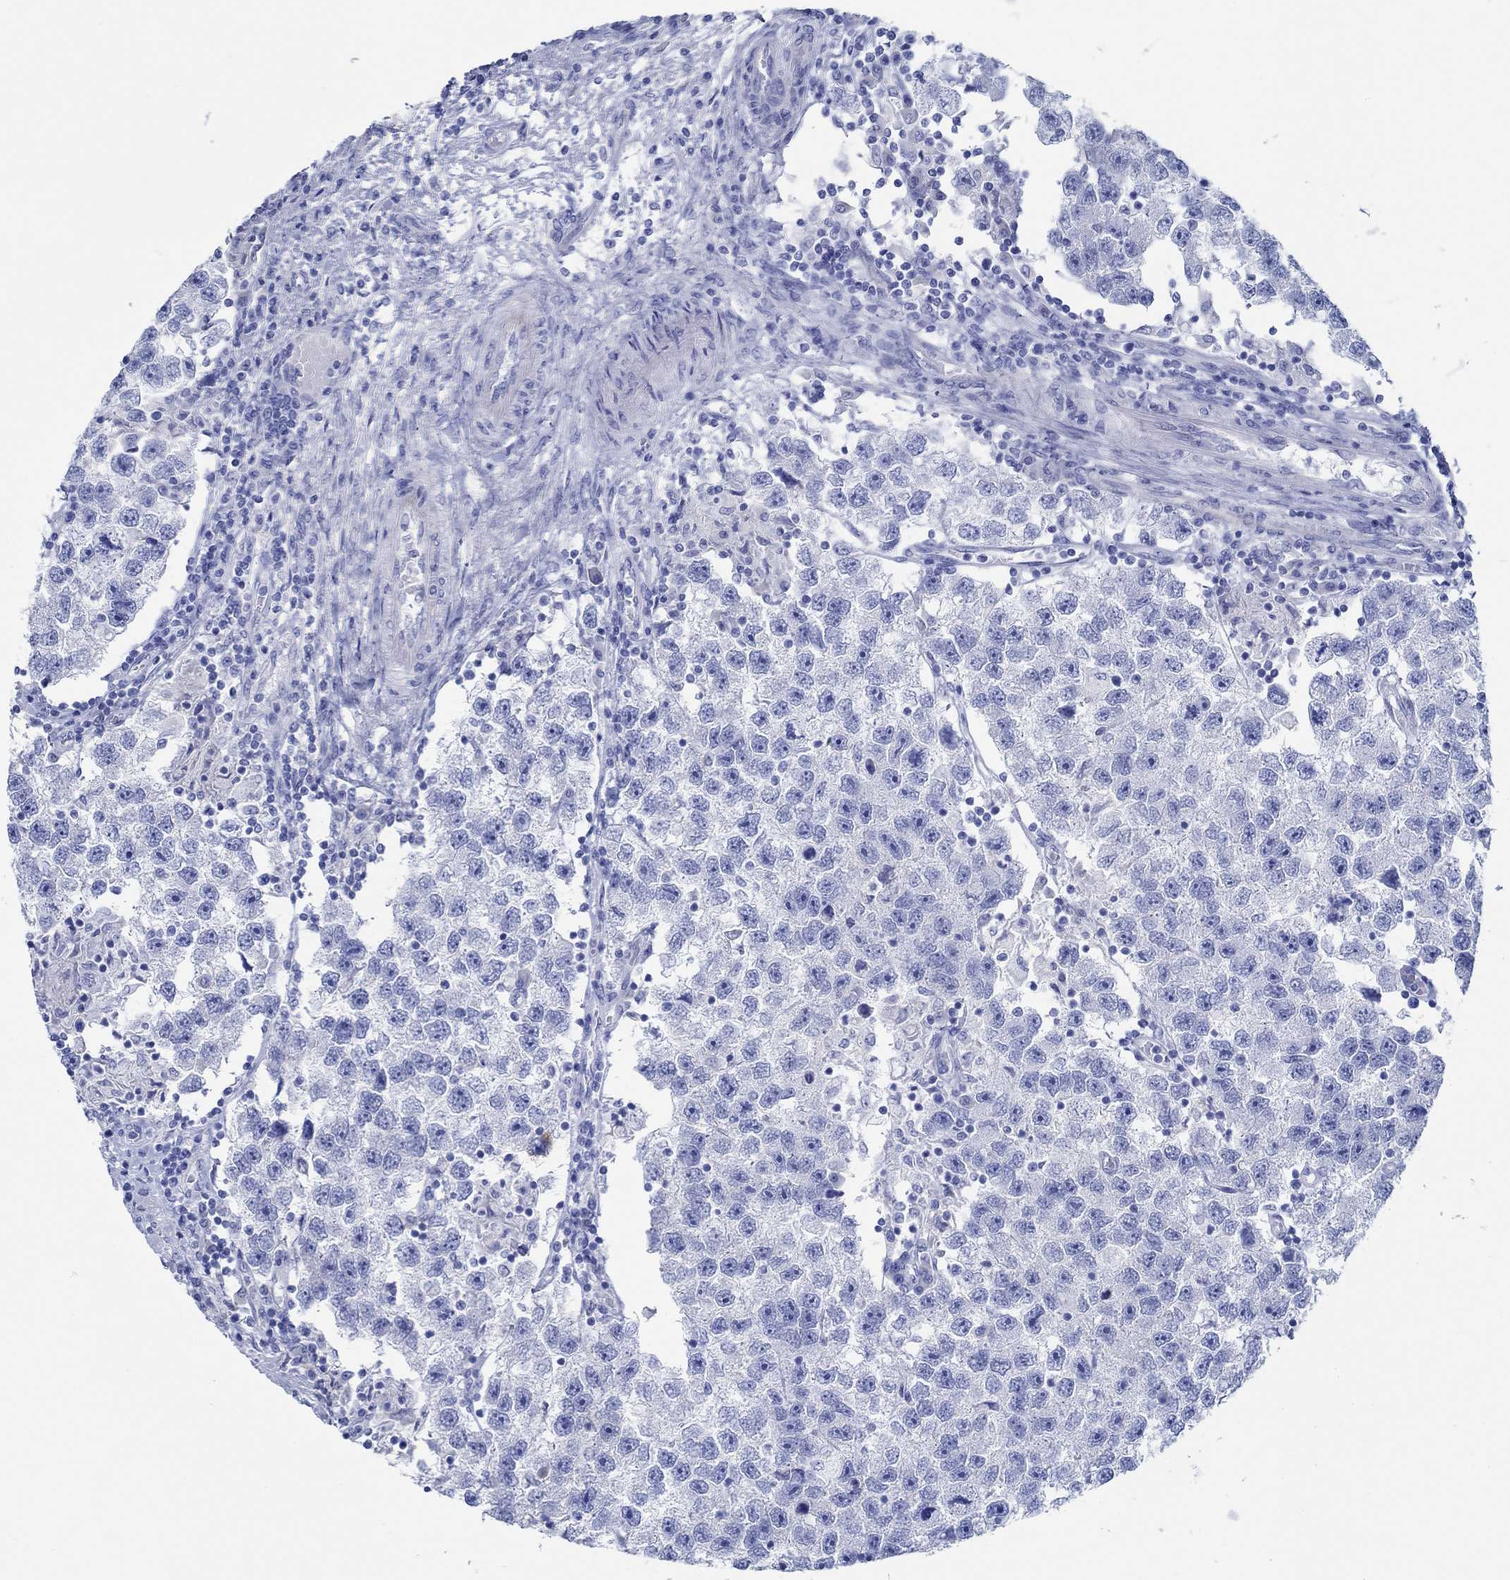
{"staining": {"intensity": "negative", "quantity": "none", "location": "none"}, "tissue": "testis cancer", "cell_type": "Tumor cells", "image_type": "cancer", "snomed": [{"axis": "morphology", "description": "Seminoma, NOS"}, {"axis": "topography", "description": "Testis"}], "caption": "Immunohistochemical staining of human testis cancer (seminoma) displays no significant positivity in tumor cells.", "gene": "IGFBP6", "patient": {"sex": "male", "age": 26}}